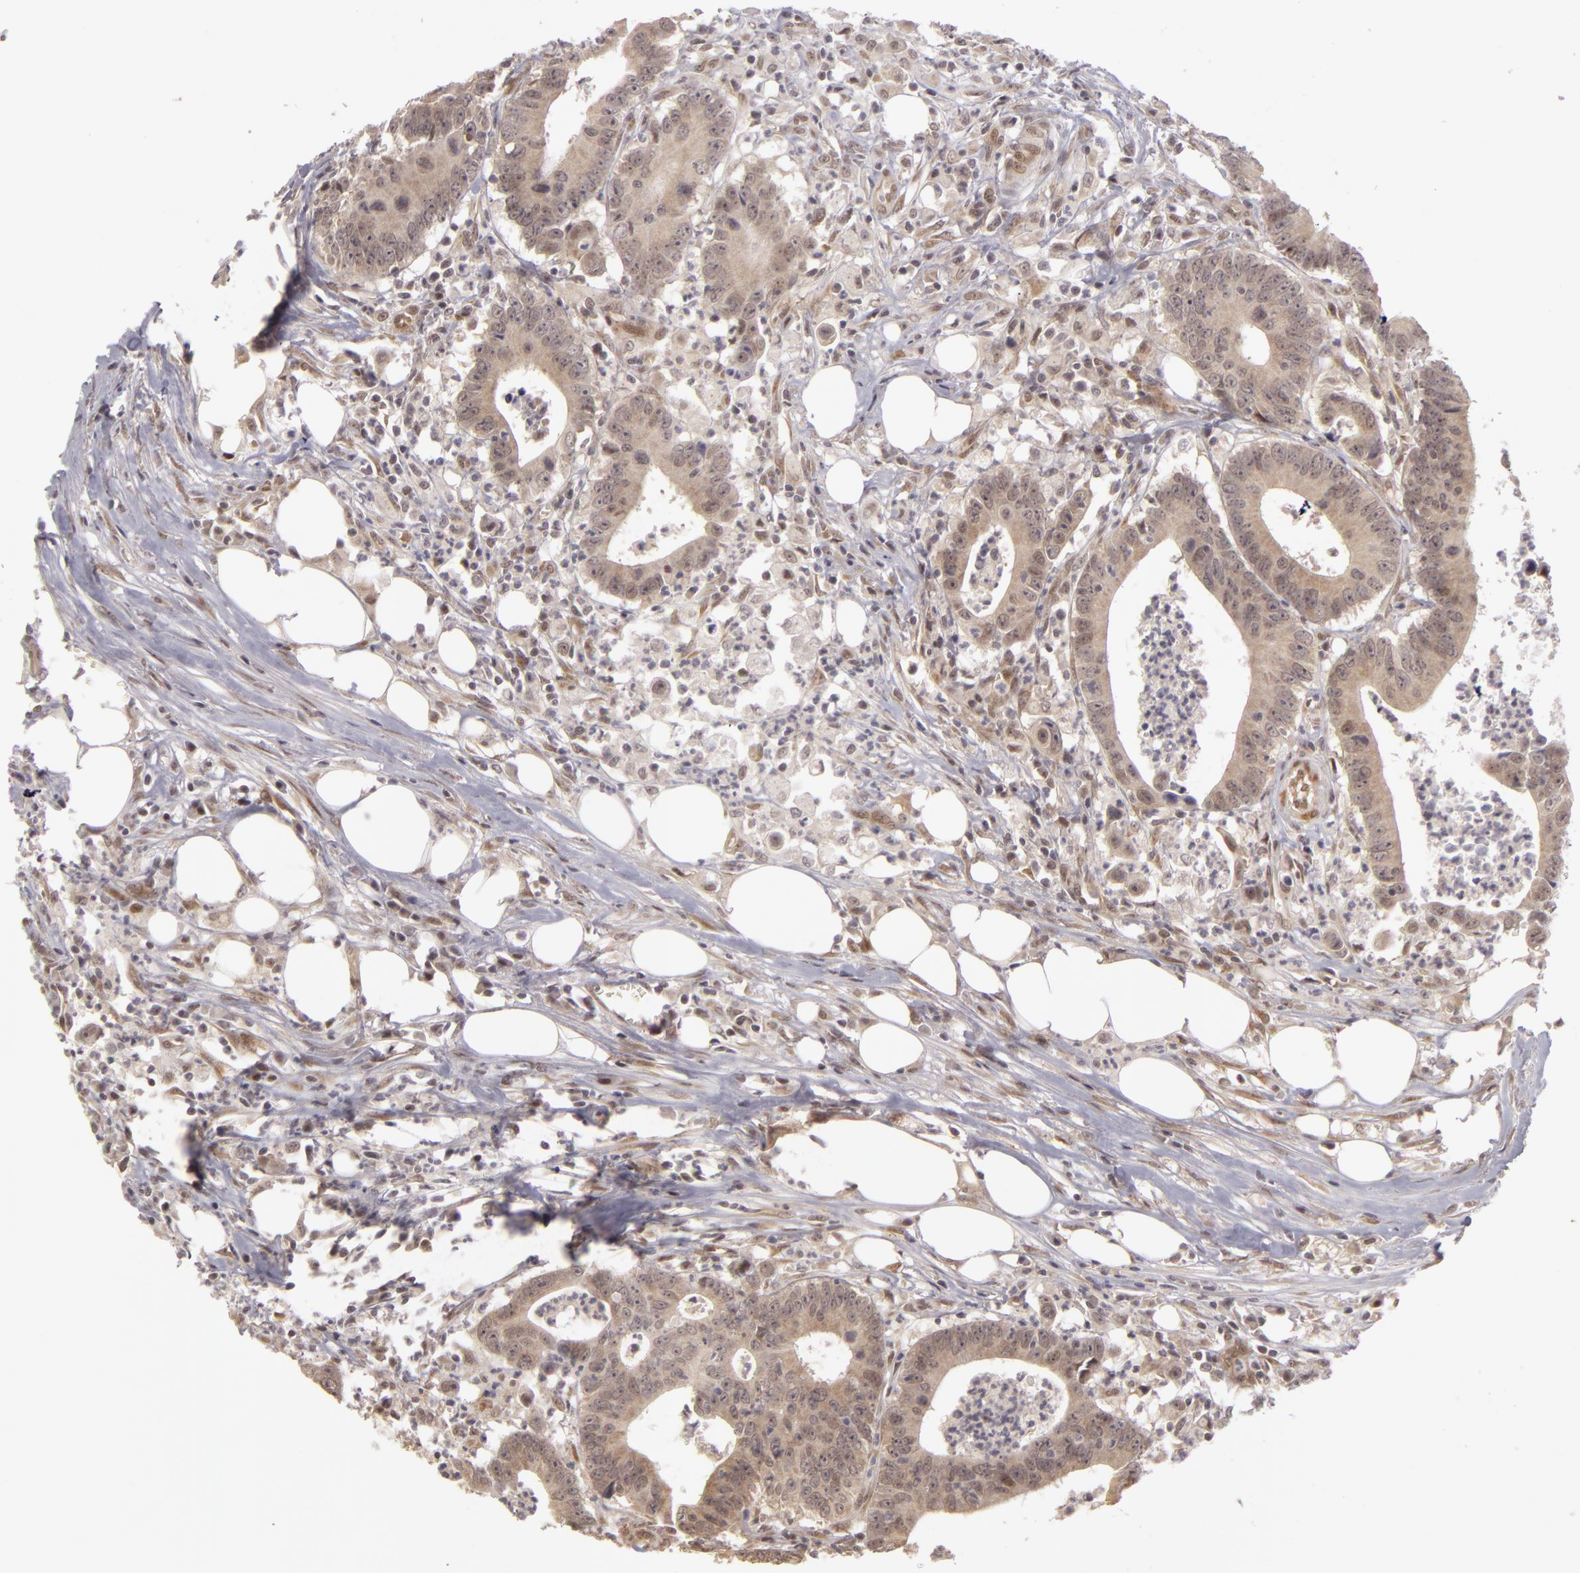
{"staining": {"intensity": "weak", "quantity": ">75%", "location": "cytoplasmic/membranous,nuclear"}, "tissue": "colorectal cancer", "cell_type": "Tumor cells", "image_type": "cancer", "snomed": [{"axis": "morphology", "description": "Adenocarcinoma, NOS"}, {"axis": "topography", "description": "Colon"}], "caption": "This is an image of IHC staining of colorectal cancer (adenocarcinoma), which shows weak positivity in the cytoplasmic/membranous and nuclear of tumor cells.", "gene": "ZNF133", "patient": {"sex": "male", "age": 55}}